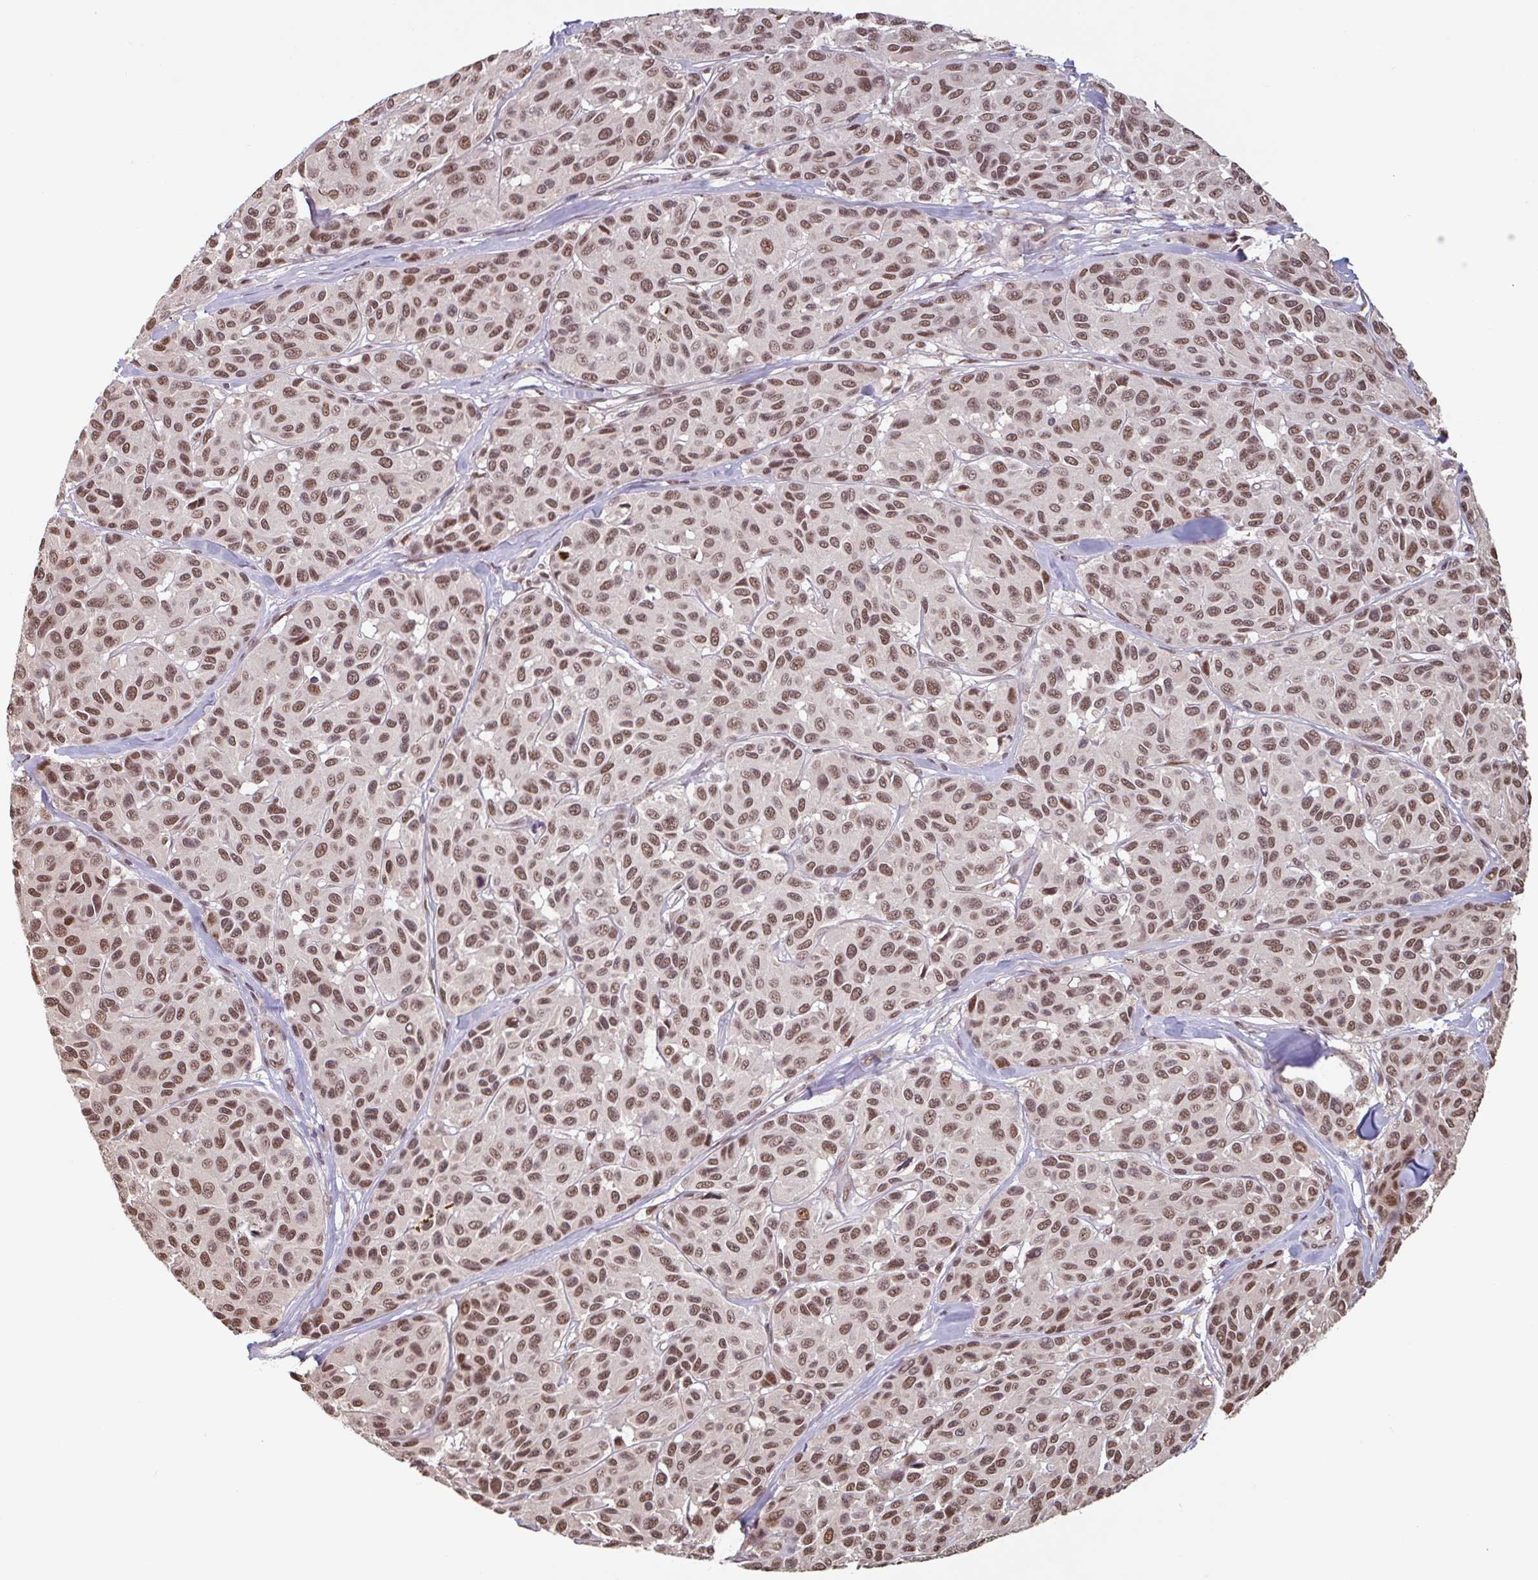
{"staining": {"intensity": "moderate", "quantity": ">75%", "location": "nuclear"}, "tissue": "melanoma", "cell_type": "Tumor cells", "image_type": "cancer", "snomed": [{"axis": "morphology", "description": "Malignant melanoma, NOS"}, {"axis": "topography", "description": "Skin"}], "caption": "Protein analysis of melanoma tissue shows moderate nuclear staining in about >75% of tumor cells. (DAB = brown stain, brightfield microscopy at high magnification).", "gene": "DR1", "patient": {"sex": "female", "age": 66}}